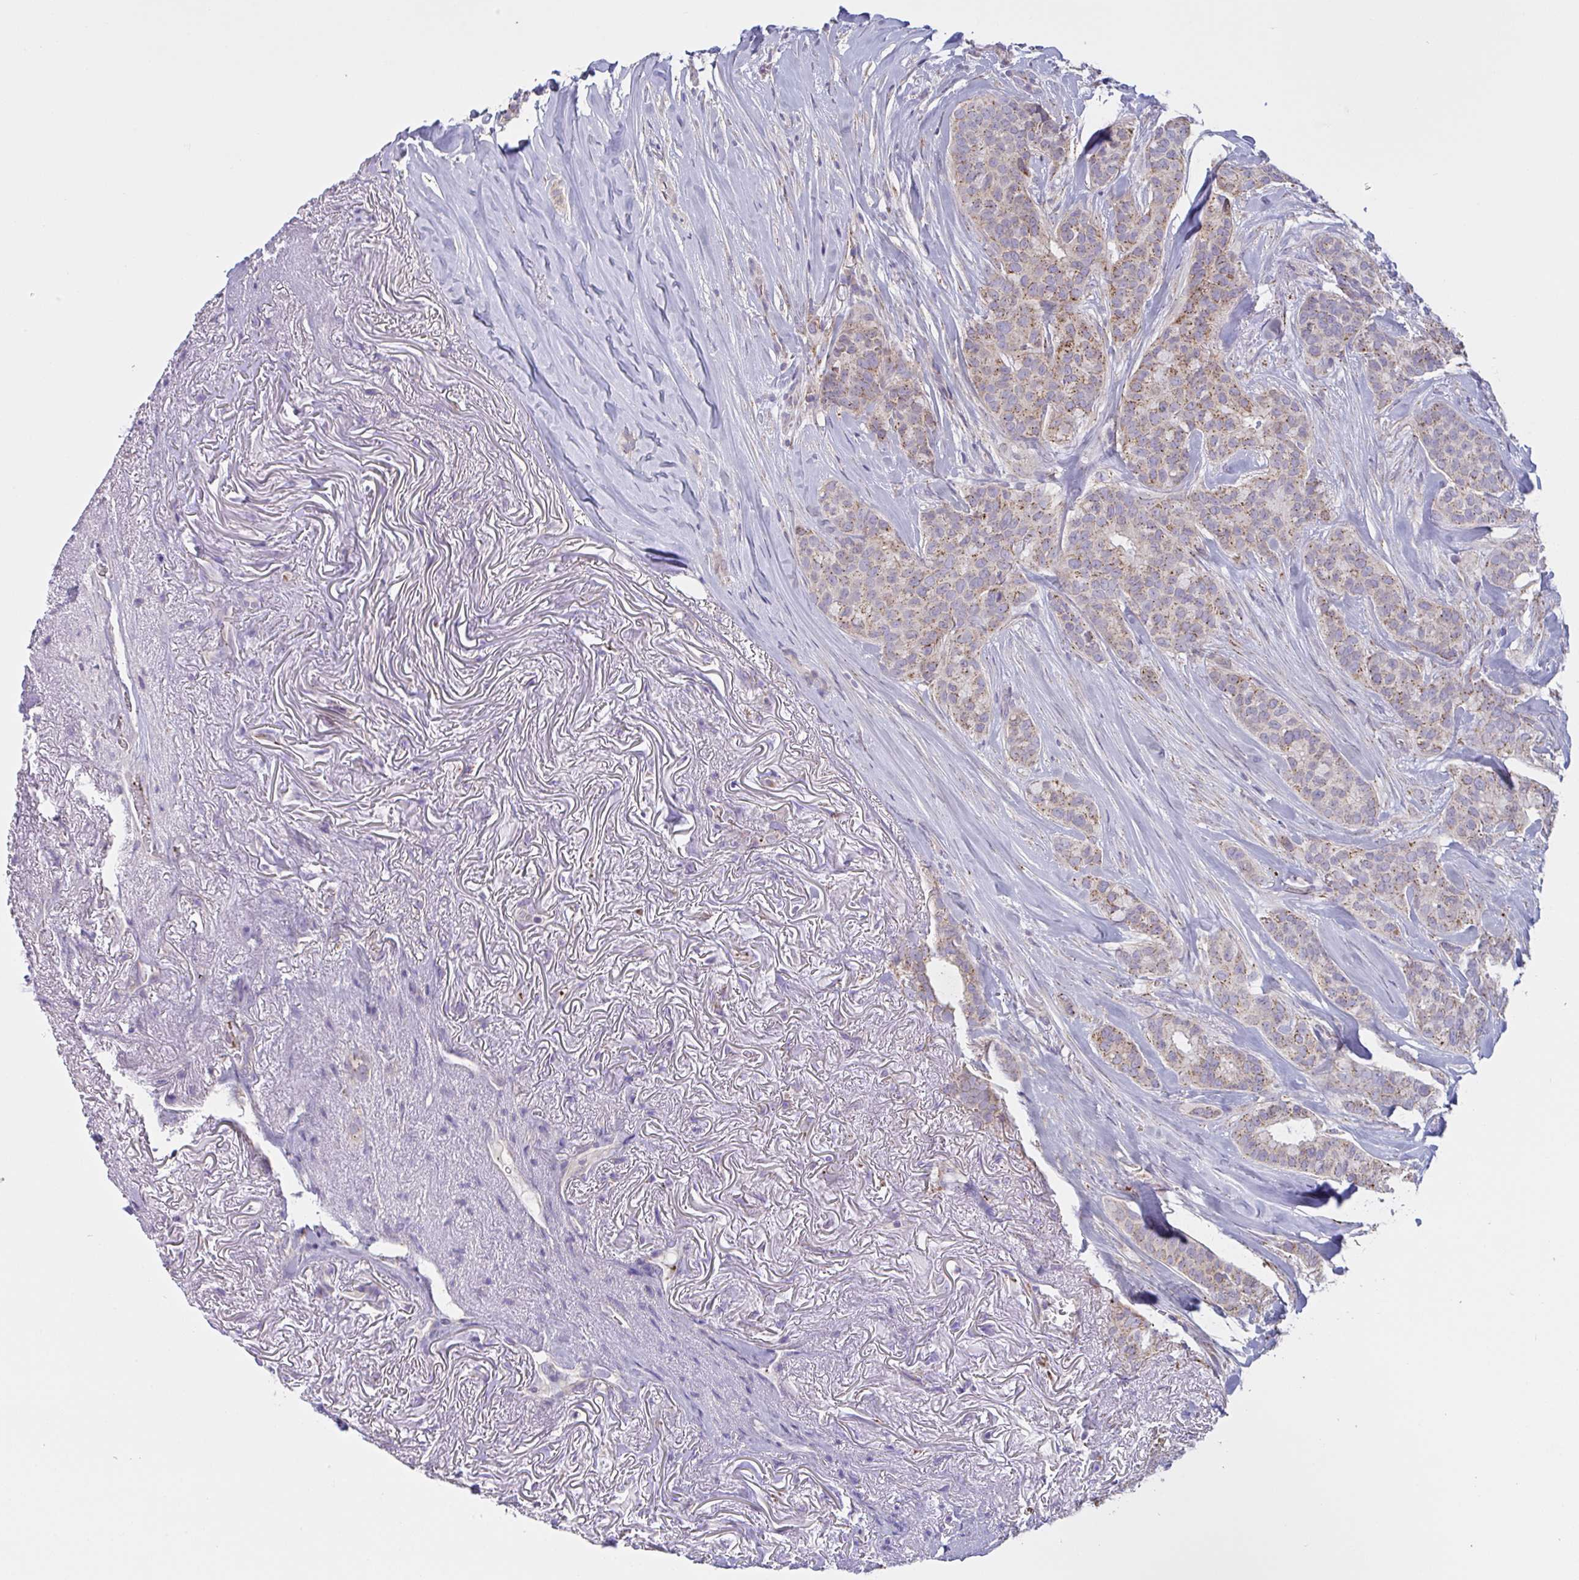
{"staining": {"intensity": "moderate", "quantity": ">75%", "location": "cytoplasmic/membranous"}, "tissue": "breast cancer", "cell_type": "Tumor cells", "image_type": "cancer", "snomed": [{"axis": "morphology", "description": "Duct carcinoma"}, {"axis": "topography", "description": "Breast"}], "caption": "This image displays IHC staining of human intraductal carcinoma (breast), with medium moderate cytoplasmic/membranous staining in about >75% of tumor cells.", "gene": "MRPS2", "patient": {"sex": "female", "age": 84}}